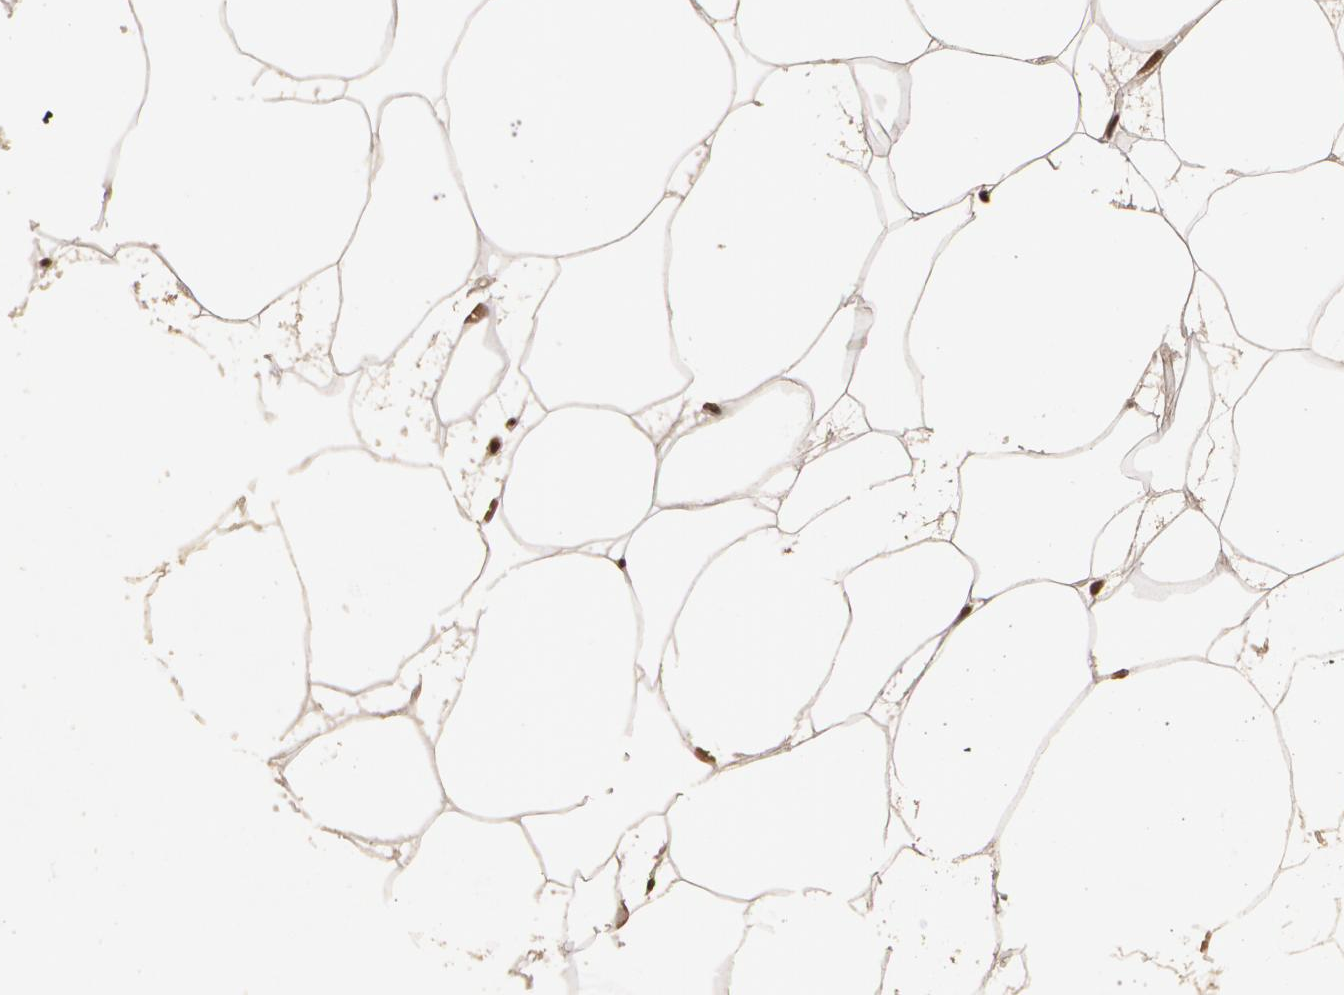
{"staining": {"intensity": "strong", "quantity": ">75%", "location": "nuclear"}, "tissue": "adipose tissue", "cell_type": "Adipocytes", "image_type": "normal", "snomed": [{"axis": "morphology", "description": "Normal tissue, NOS"}, {"axis": "morphology", "description": "Duct carcinoma"}, {"axis": "topography", "description": "Breast"}, {"axis": "topography", "description": "Adipose tissue"}], "caption": "An image showing strong nuclear positivity in approximately >75% of adipocytes in benign adipose tissue, as visualized by brown immunohistochemical staining.", "gene": "RCOR1", "patient": {"sex": "female", "age": 37}}